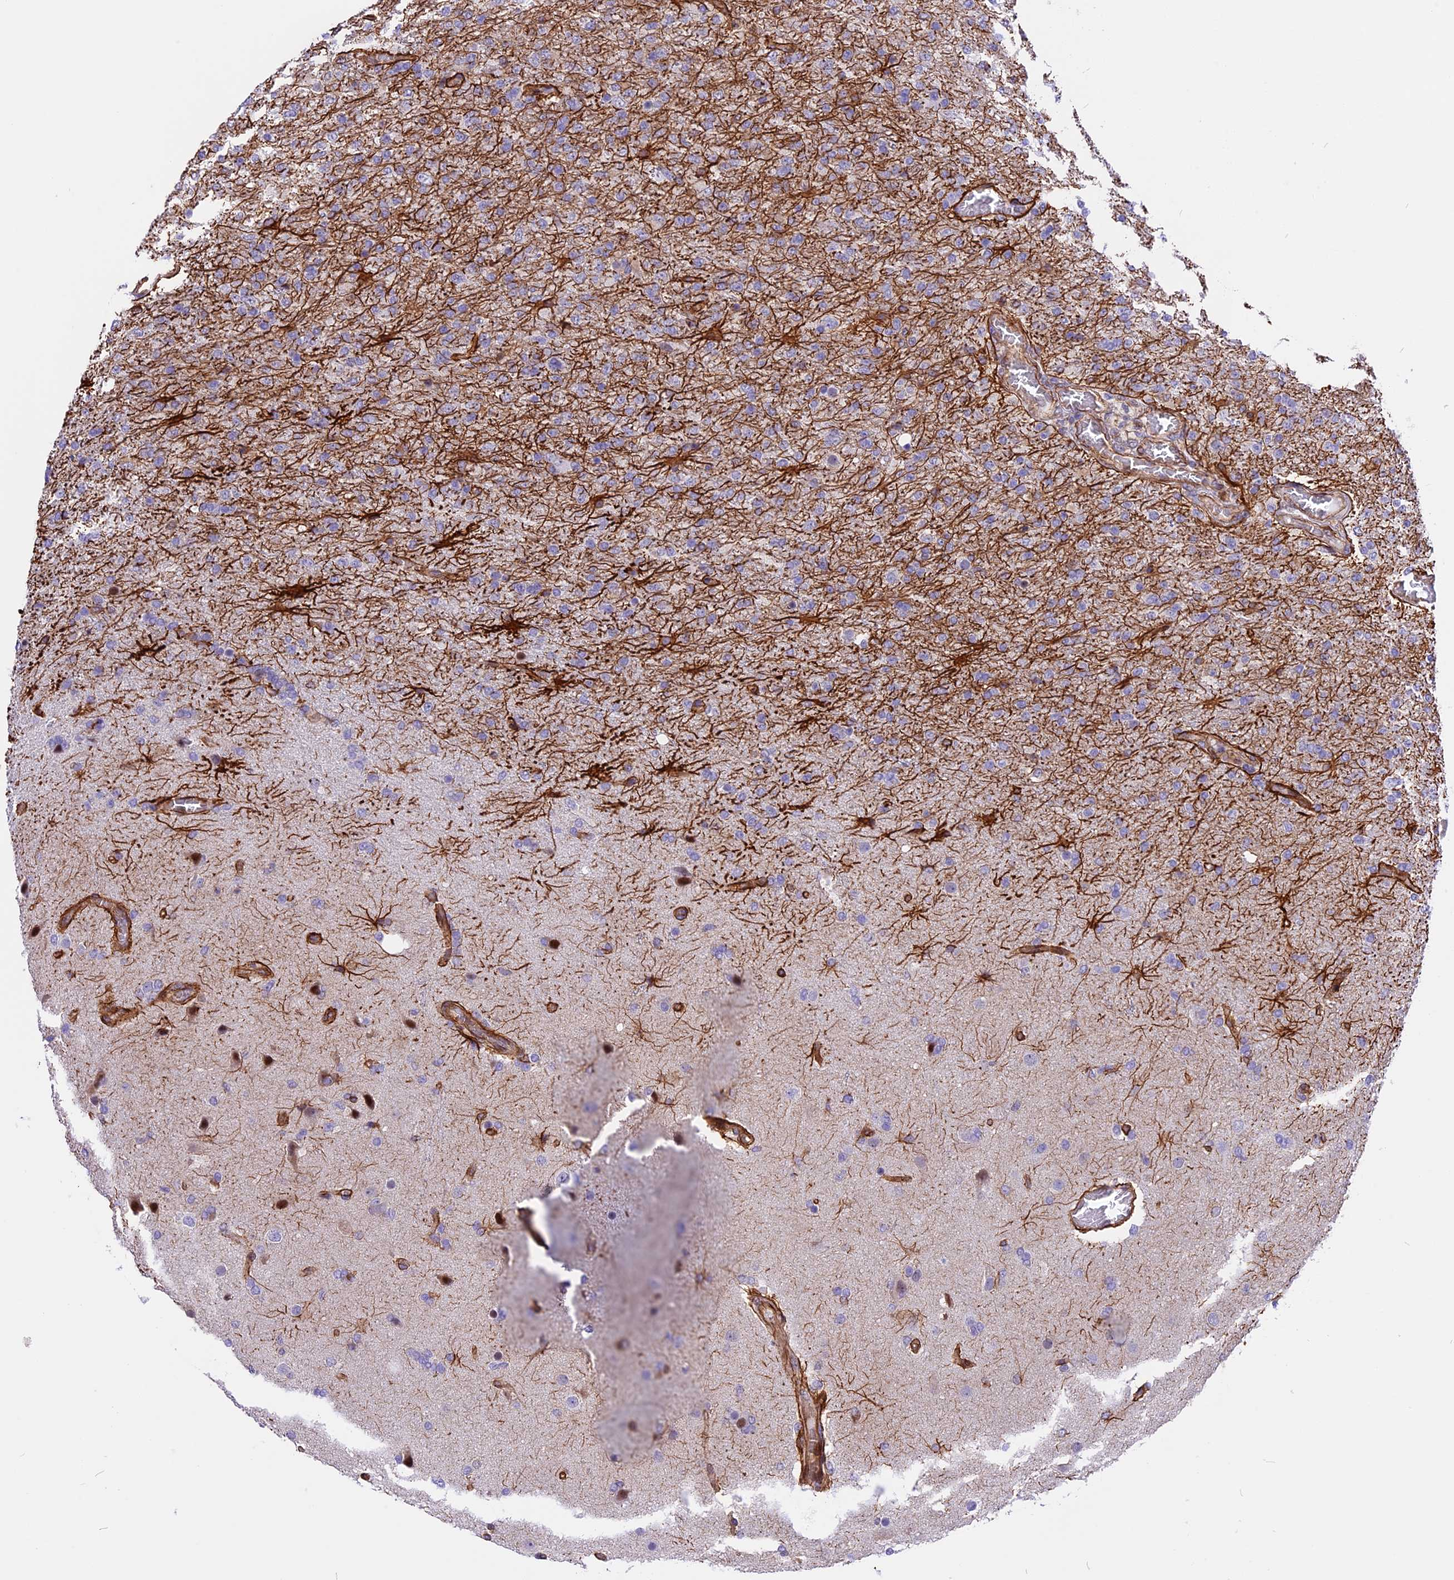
{"staining": {"intensity": "moderate", "quantity": "<25%", "location": "cytoplasmic/membranous"}, "tissue": "glioma", "cell_type": "Tumor cells", "image_type": "cancer", "snomed": [{"axis": "morphology", "description": "Glioma, malignant, High grade"}, {"axis": "topography", "description": "Brain"}], "caption": "Human glioma stained with a protein marker displays moderate staining in tumor cells.", "gene": "R3HDM4", "patient": {"sex": "female", "age": 74}}